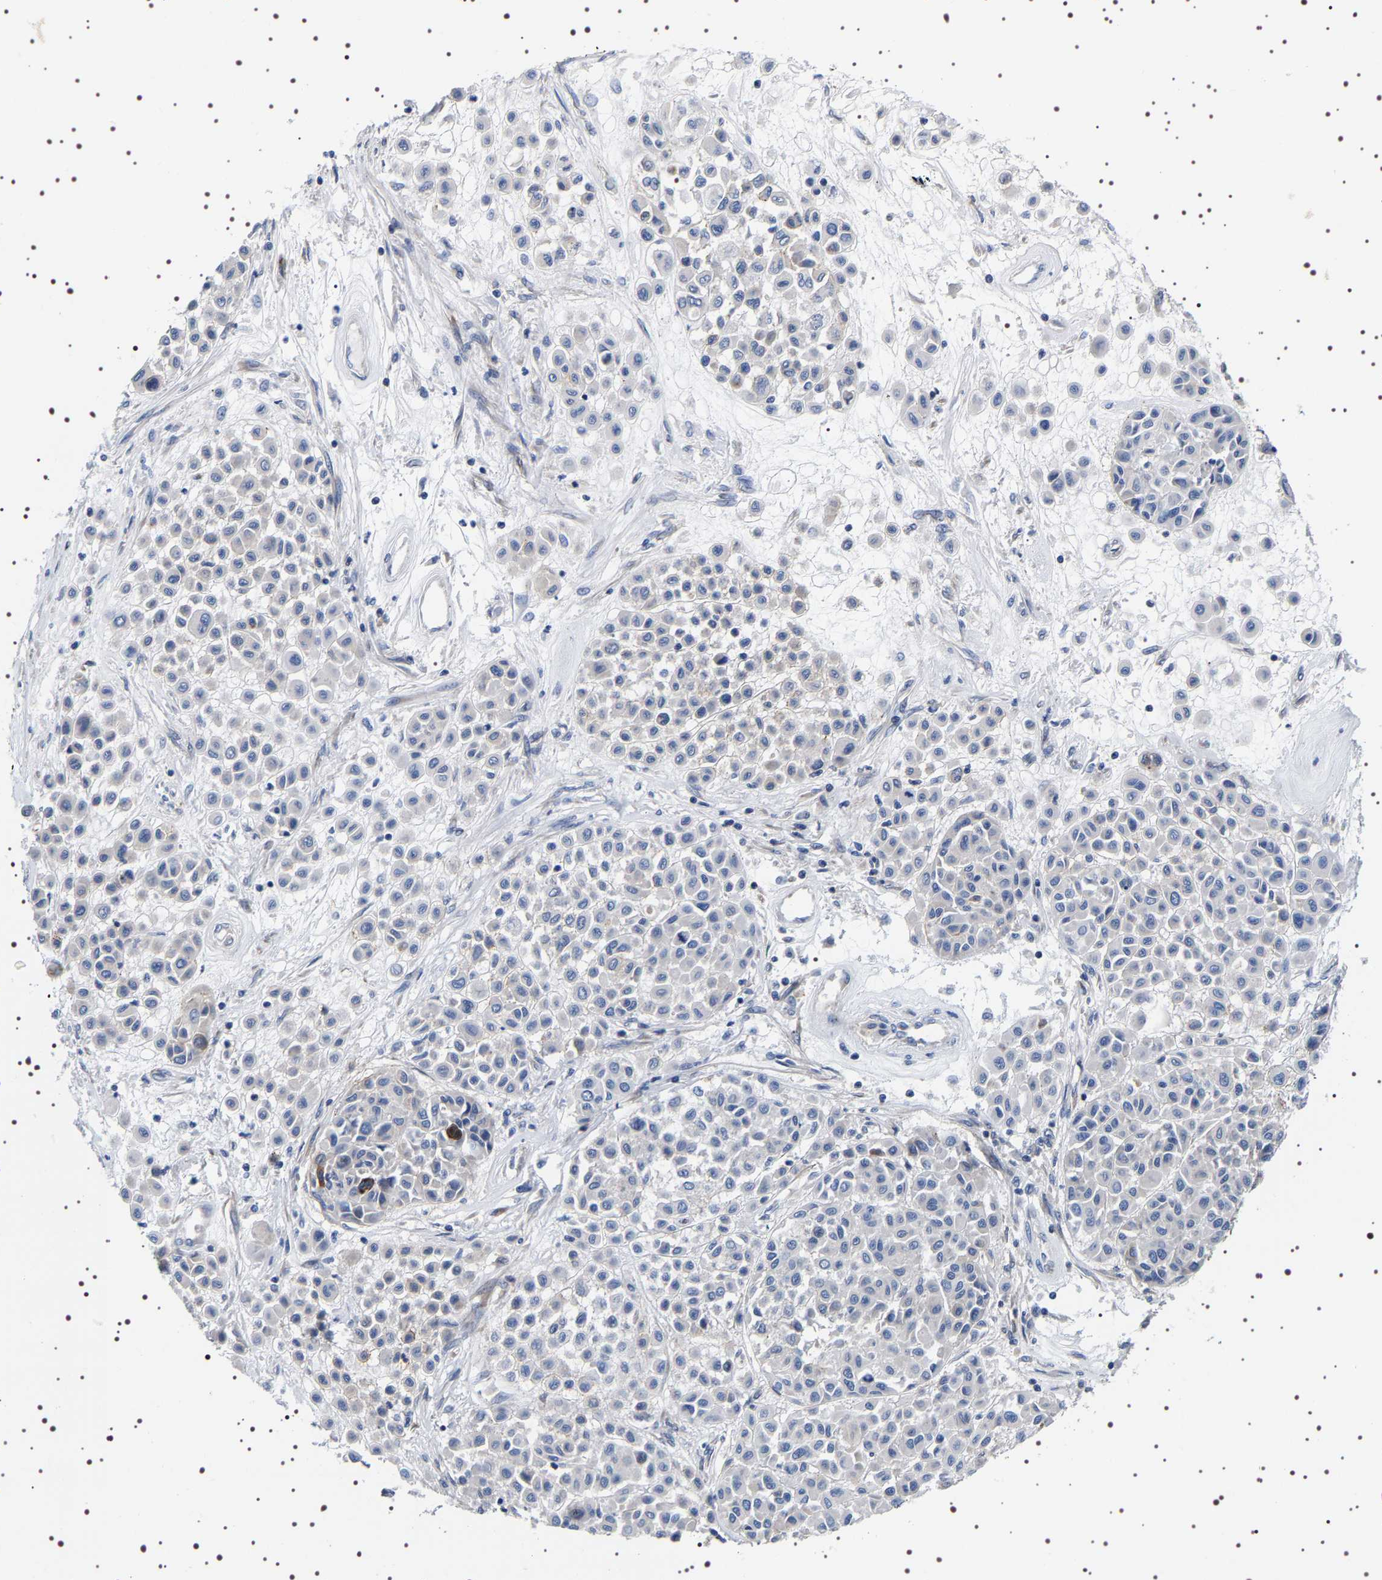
{"staining": {"intensity": "negative", "quantity": "none", "location": "none"}, "tissue": "melanoma", "cell_type": "Tumor cells", "image_type": "cancer", "snomed": [{"axis": "morphology", "description": "Malignant melanoma, Metastatic site"}, {"axis": "topography", "description": "Soft tissue"}], "caption": "There is no significant staining in tumor cells of malignant melanoma (metastatic site).", "gene": "SQLE", "patient": {"sex": "male", "age": 41}}